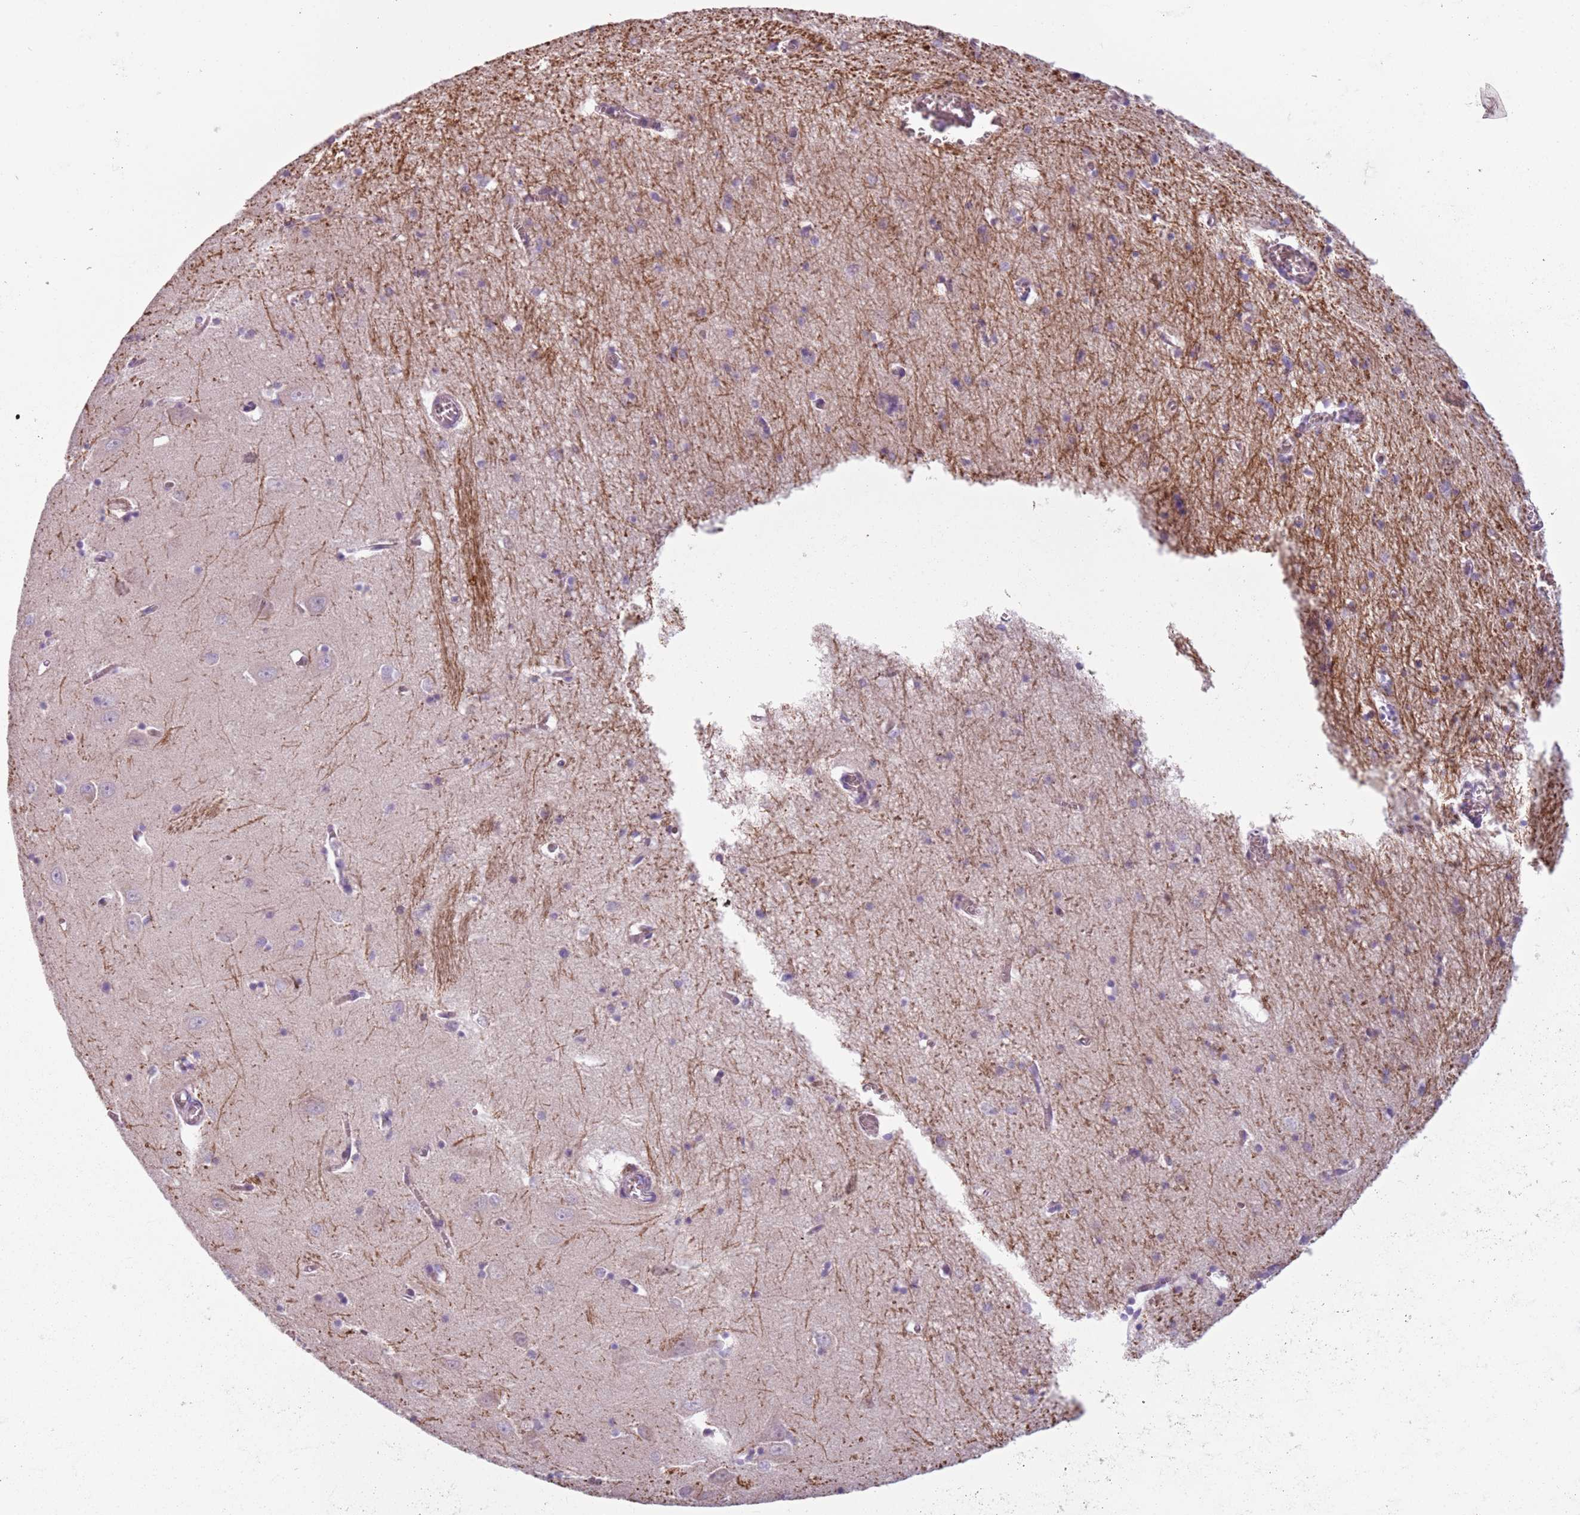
{"staining": {"intensity": "weak", "quantity": "<25%", "location": "cytoplasmic/membranous"}, "tissue": "hippocampus", "cell_type": "Glial cells", "image_type": "normal", "snomed": [{"axis": "morphology", "description": "Normal tissue, NOS"}, {"axis": "topography", "description": "Hippocampus"}], "caption": "Immunohistochemistry micrograph of unremarkable hippocampus: hippocampus stained with DAB demonstrates no significant protein positivity in glial cells. (Immunohistochemistry (ihc), brightfield microscopy, high magnification).", "gene": "MEGF8", "patient": {"sex": "male", "age": 70}}